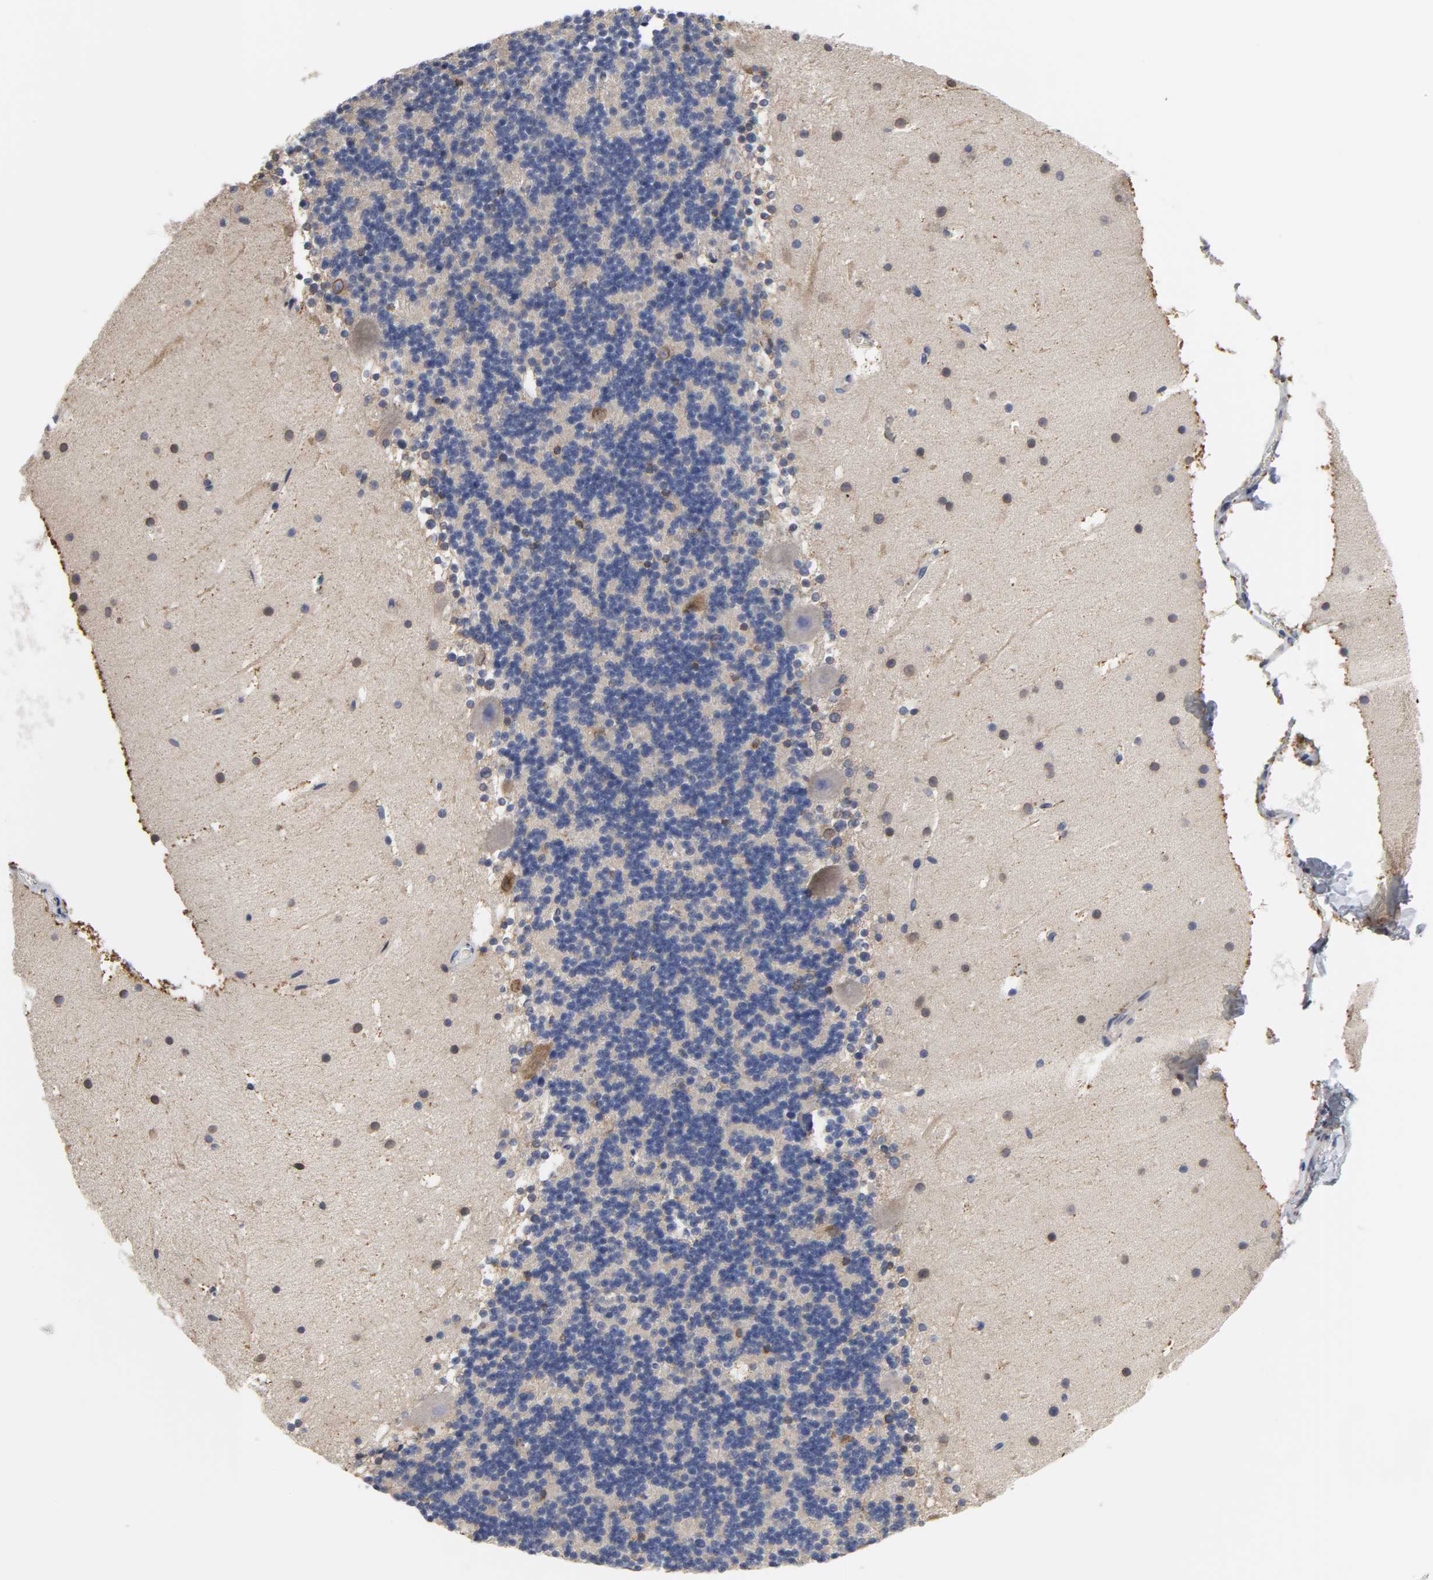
{"staining": {"intensity": "moderate", "quantity": "<25%", "location": "cytoplasmic/membranous"}, "tissue": "cerebellum", "cell_type": "Cells in granular layer", "image_type": "normal", "snomed": [{"axis": "morphology", "description": "Normal tissue, NOS"}, {"axis": "topography", "description": "Cerebellum"}], "caption": "IHC staining of normal cerebellum, which reveals low levels of moderate cytoplasmic/membranous staining in approximately <25% of cells in granular layer indicating moderate cytoplasmic/membranous protein staining. The staining was performed using DAB (brown) for protein detection and nuclei were counterstained in hematoxylin (blue).", "gene": "HCK", "patient": {"sex": "male", "age": 45}}